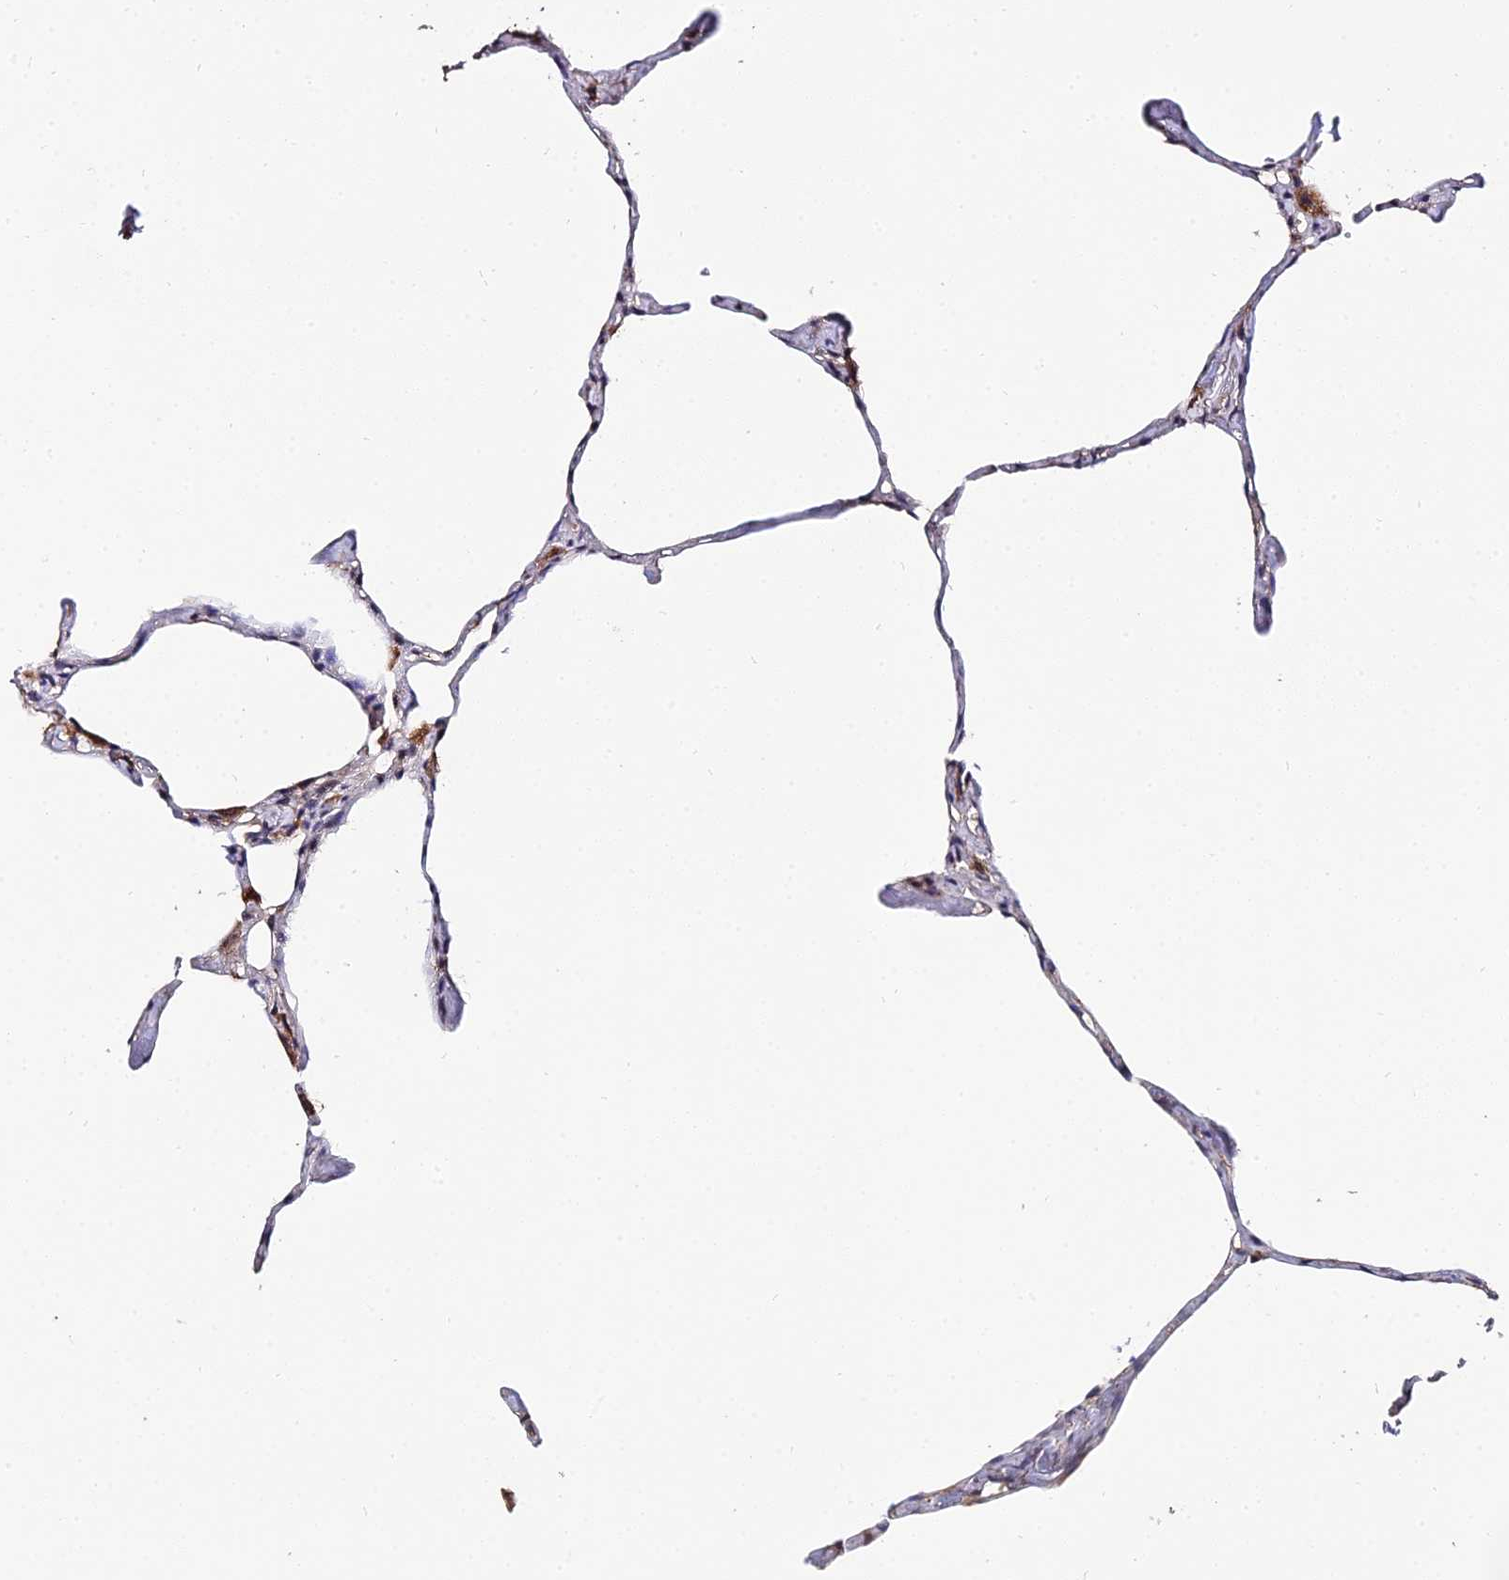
{"staining": {"intensity": "negative", "quantity": "none", "location": "none"}, "tissue": "lung", "cell_type": "Alveolar cells", "image_type": "normal", "snomed": [{"axis": "morphology", "description": "Normal tissue, NOS"}, {"axis": "topography", "description": "Lung"}], "caption": "Lung stained for a protein using immunohistochemistry (IHC) exhibits no positivity alveolar cells.", "gene": "LSM5", "patient": {"sex": "male", "age": 65}}